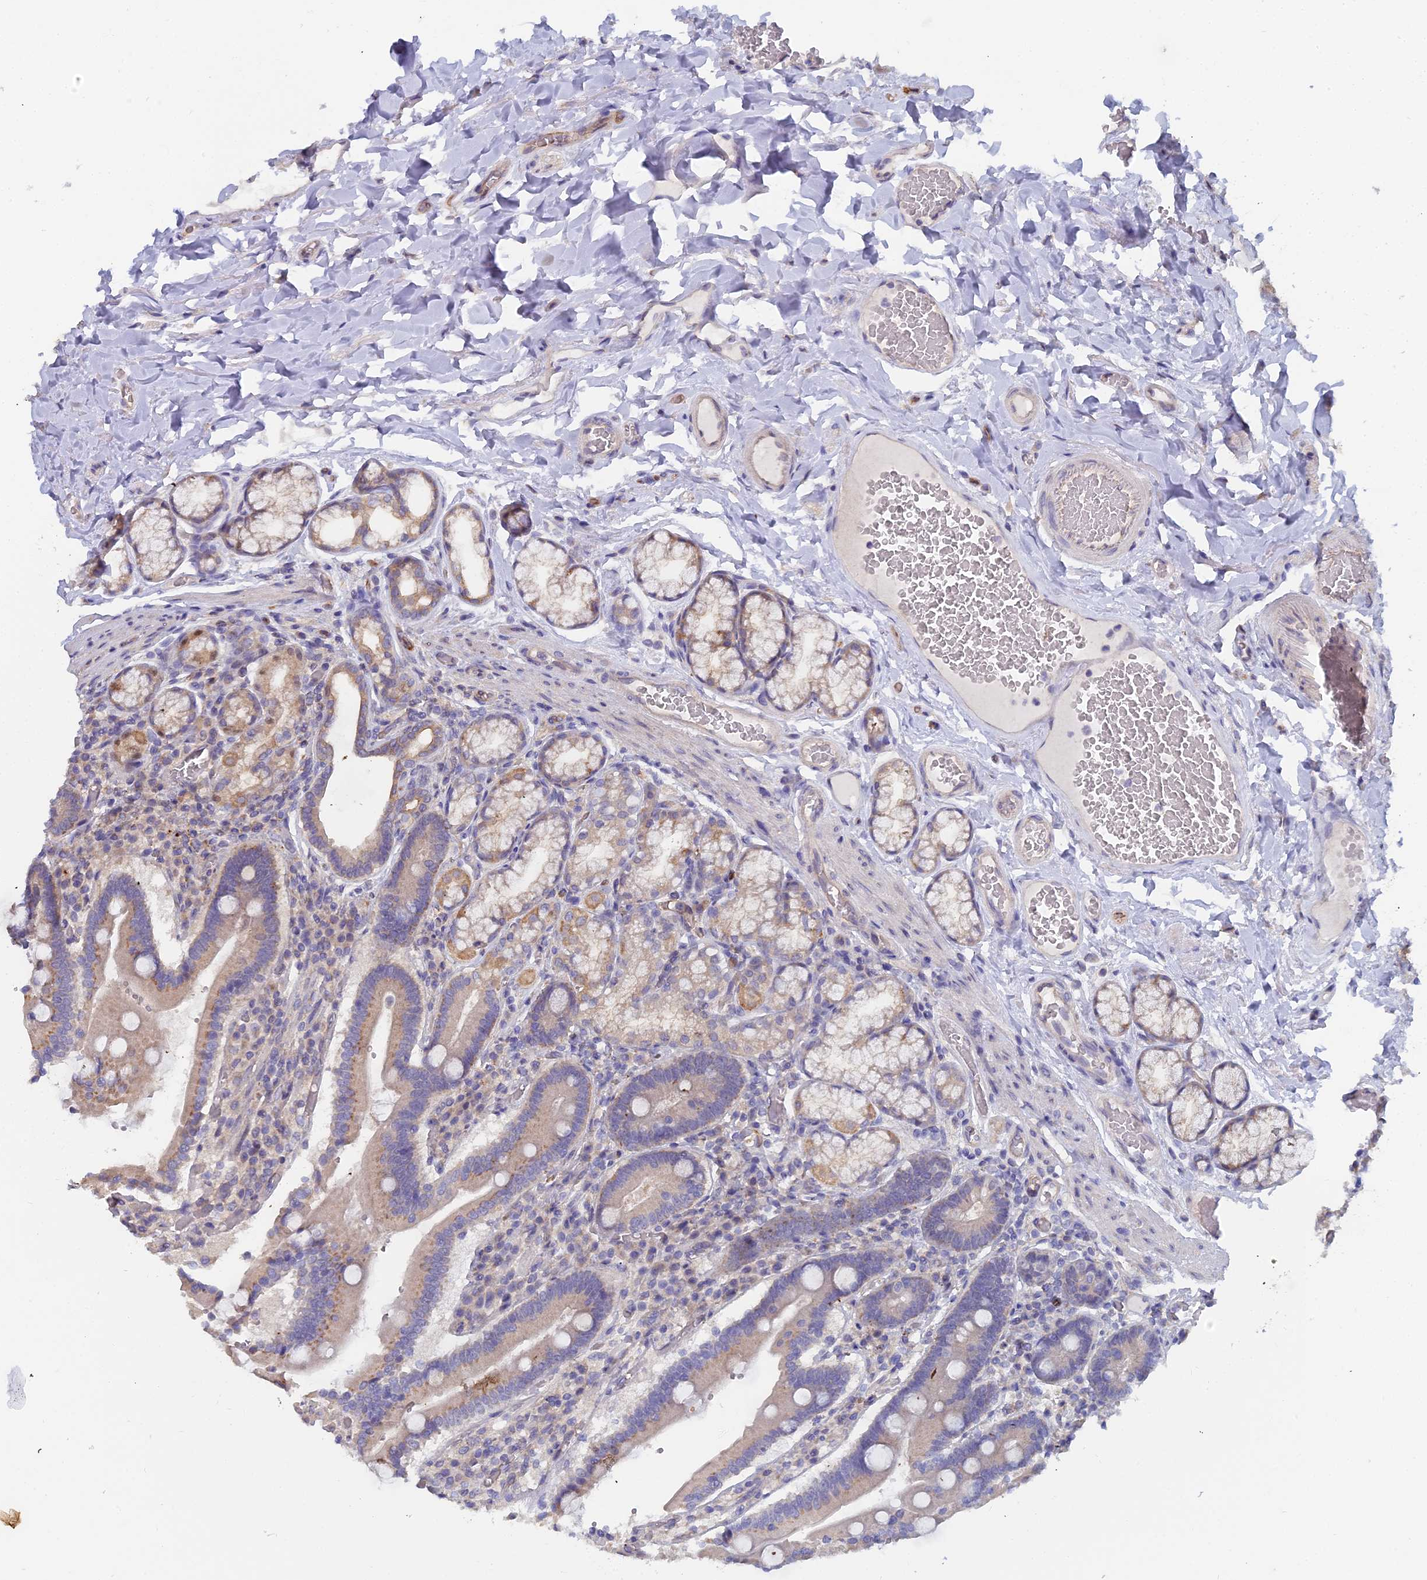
{"staining": {"intensity": "weak", "quantity": "25%-75%", "location": "cytoplasmic/membranous"}, "tissue": "duodenum", "cell_type": "Glandular cells", "image_type": "normal", "snomed": [{"axis": "morphology", "description": "Normal tissue, NOS"}, {"axis": "topography", "description": "Duodenum"}], "caption": "A photomicrograph of human duodenum stained for a protein shows weak cytoplasmic/membranous brown staining in glandular cells. Nuclei are stained in blue.", "gene": "RDX", "patient": {"sex": "female", "age": 62}}